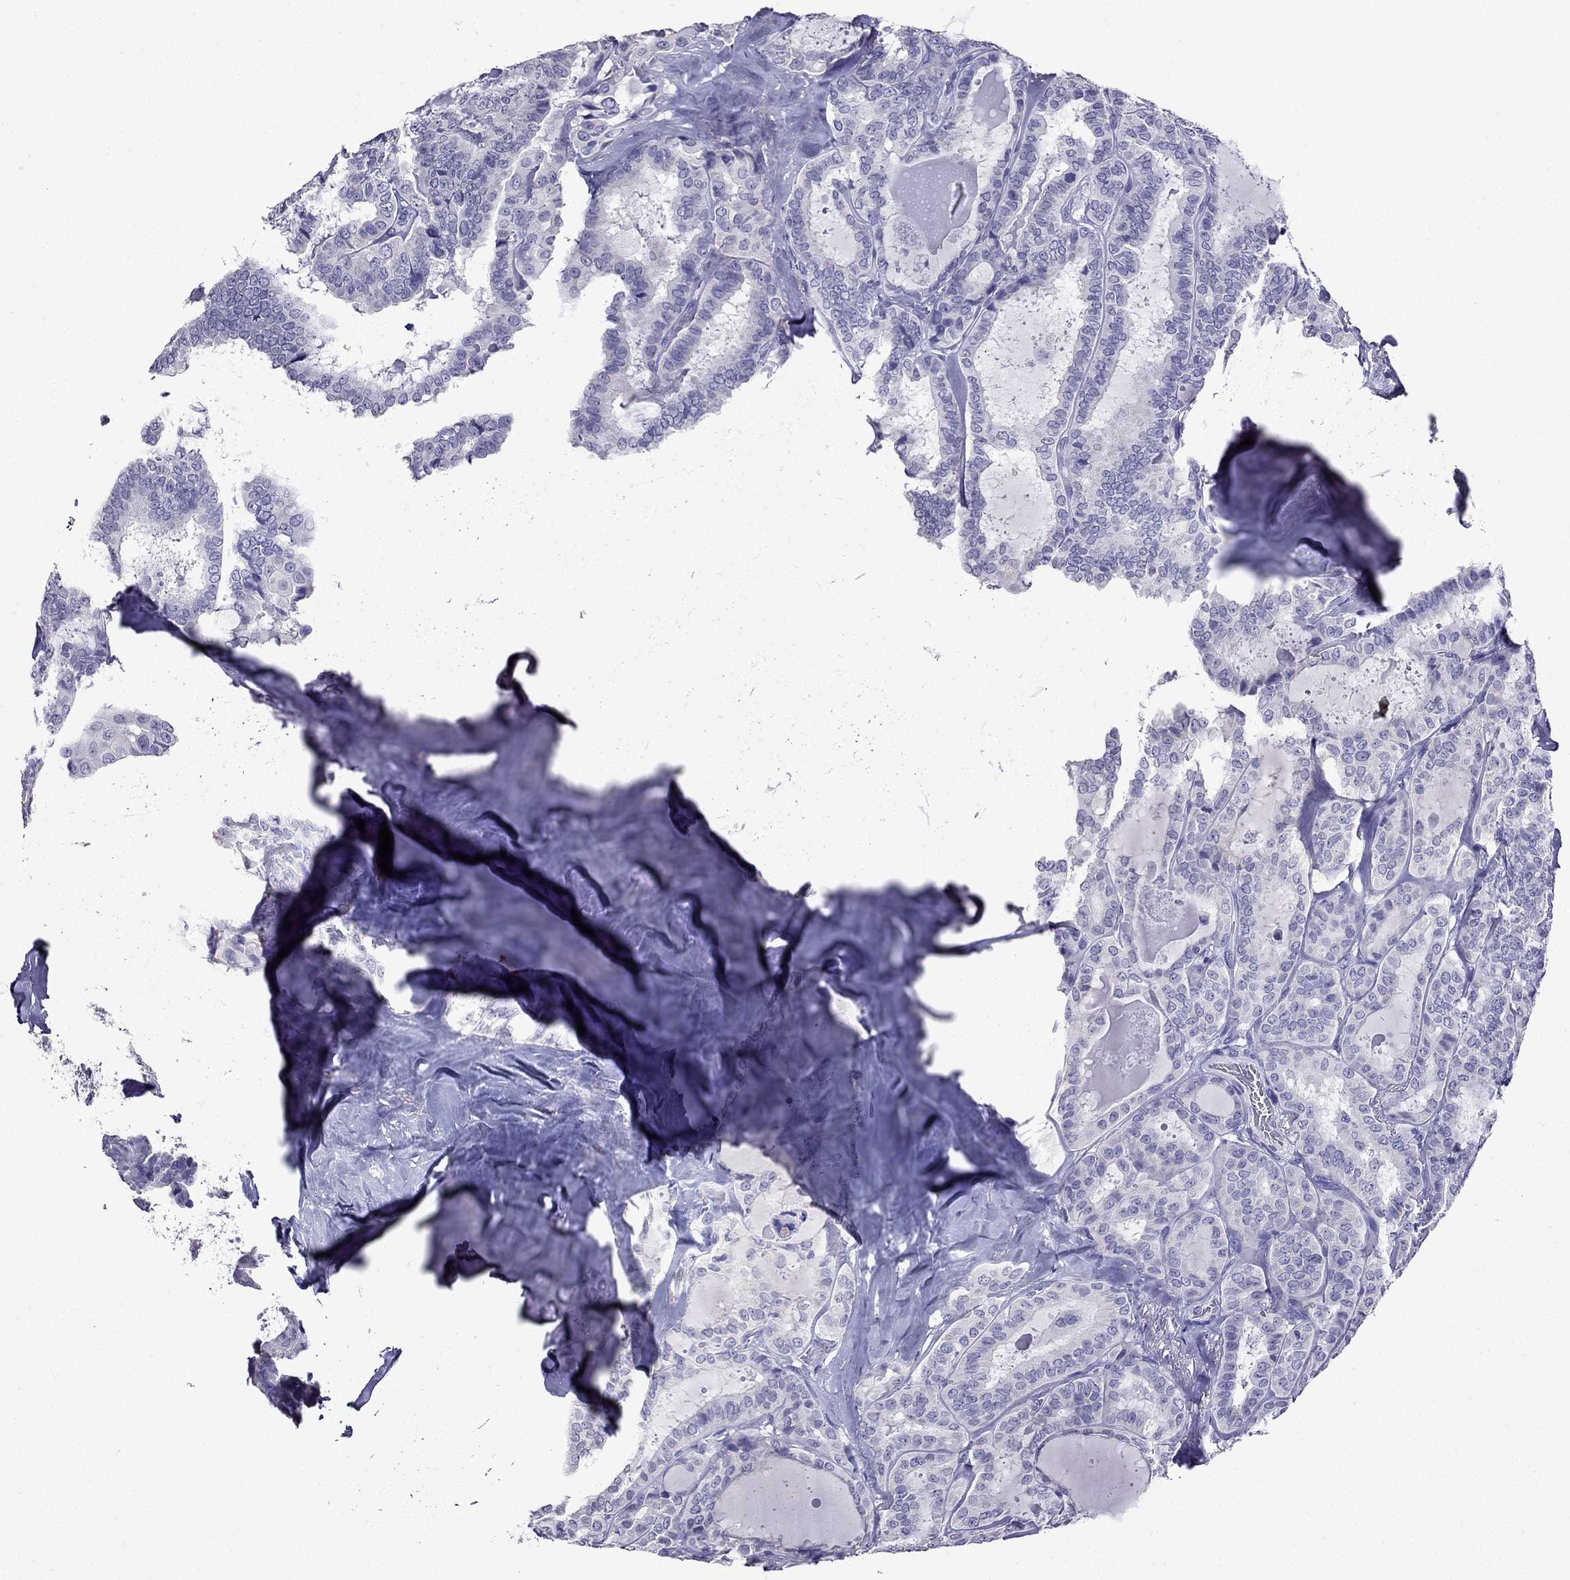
{"staining": {"intensity": "negative", "quantity": "none", "location": "none"}, "tissue": "thyroid cancer", "cell_type": "Tumor cells", "image_type": "cancer", "snomed": [{"axis": "morphology", "description": "Papillary adenocarcinoma, NOS"}, {"axis": "topography", "description": "Thyroid gland"}], "caption": "A photomicrograph of human thyroid cancer (papillary adenocarcinoma) is negative for staining in tumor cells.", "gene": "DNAH17", "patient": {"sex": "female", "age": 39}}